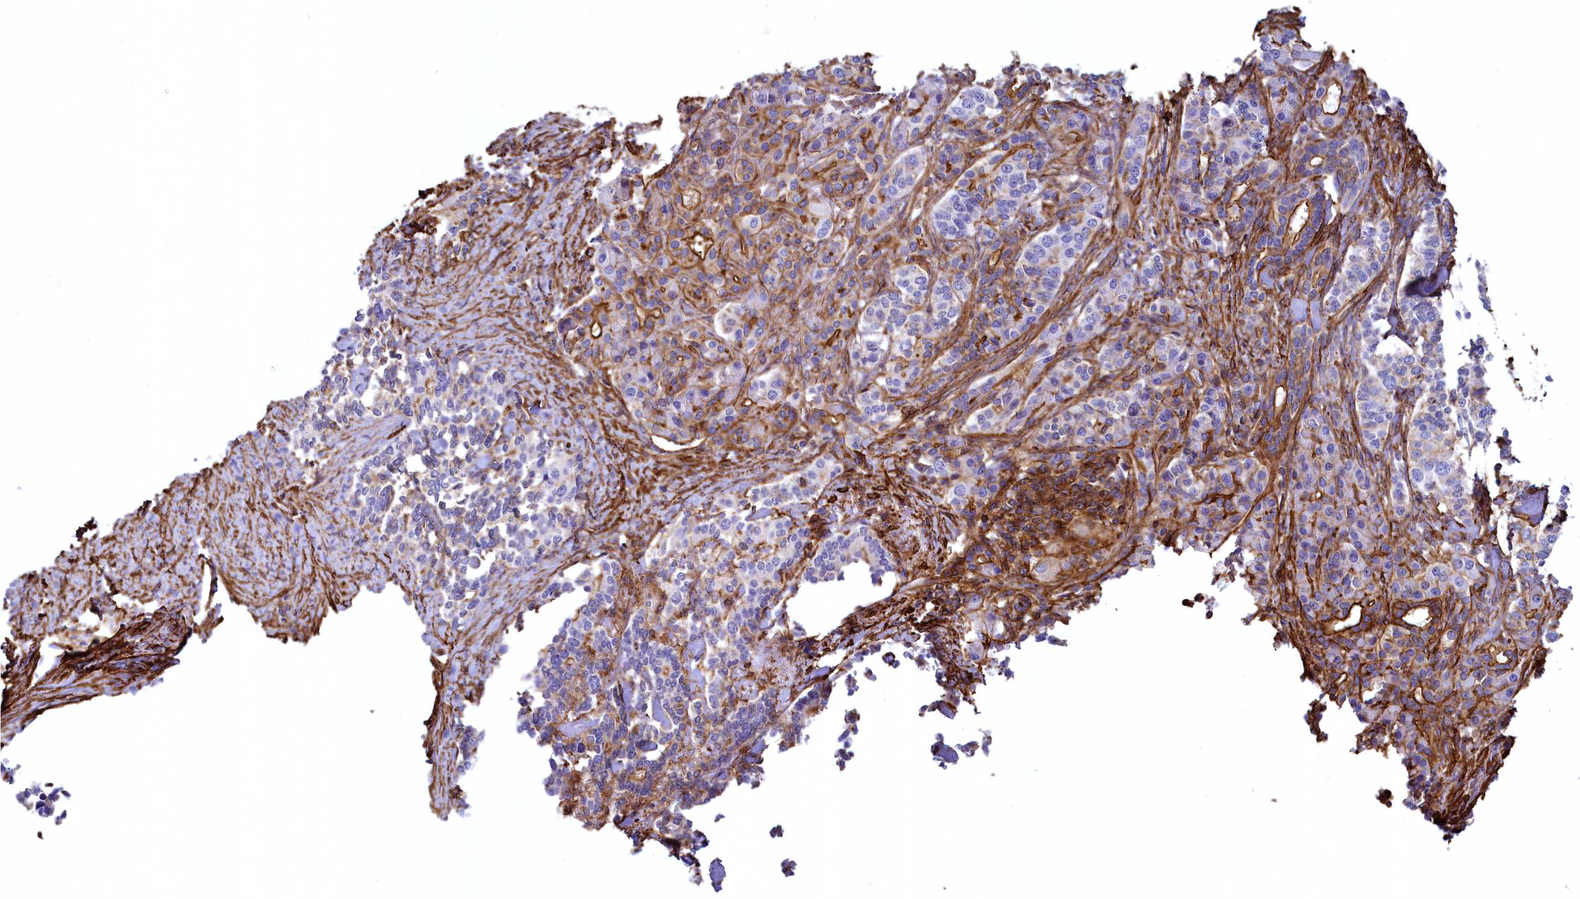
{"staining": {"intensity": "strong", "quantity": "<25%", "location": "cytoplasmic/membranous"}, "tissue": "pancreatic cancer", "cell_type": "Tumor cells", "image_type": "cancer", "snomed": [{"axis": "morphology", "description": "Adenocarcinoma, NOS"}, {"axis": "topography", "description": "Pancreas"}], "caption": "A brown stain highlights strong cytoplasmic/membranous expression of a protein in pancreatic cancer tumor cells.", "gene": "THBS1", "patient": {"sex": "female", "age": 74}}